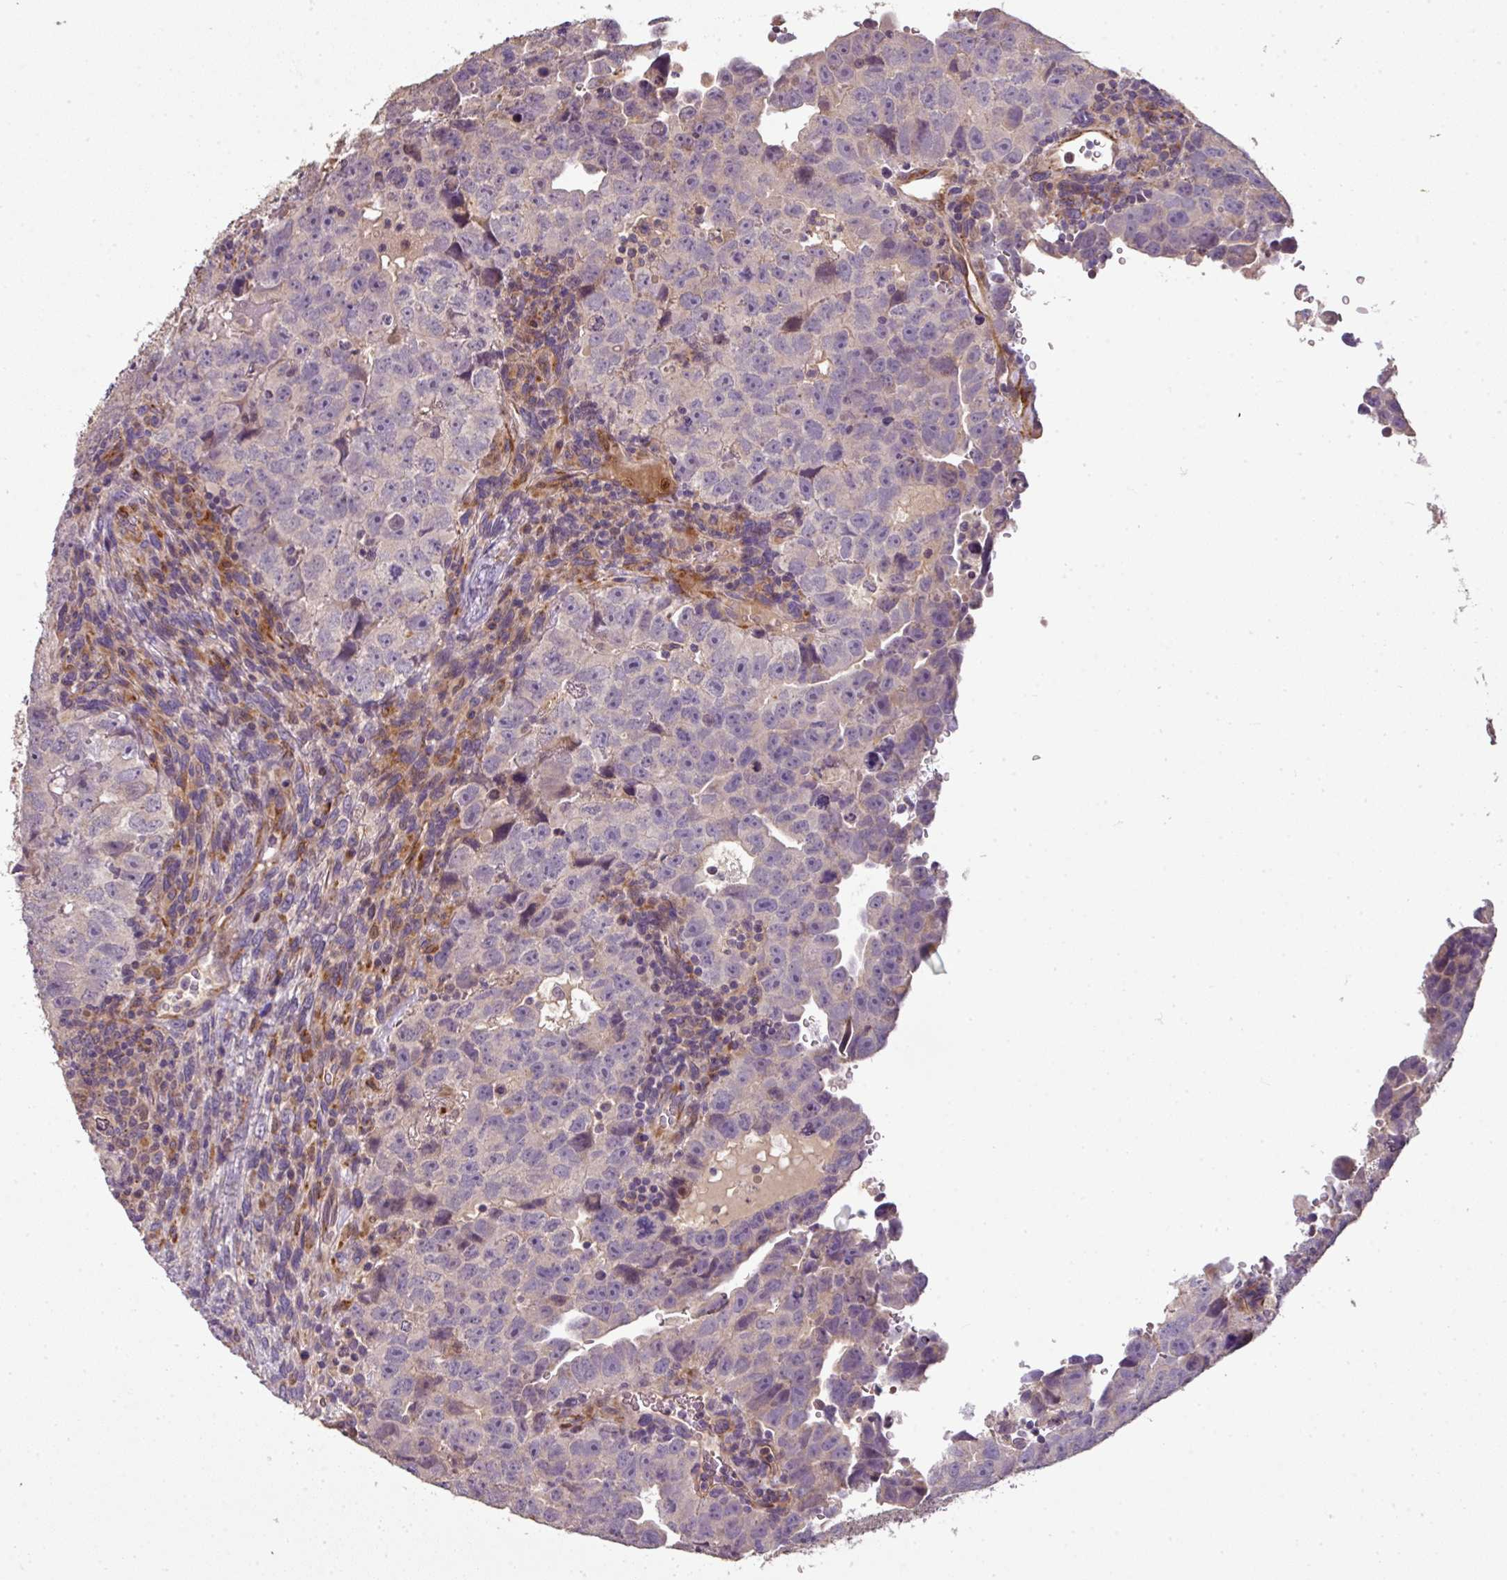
{"staining": {"intensity": "negative", "quantity": "none", "location": "none"}, "tissue": "testis cancer", "cell_type": "Tumor cells", "image_type": "cancer", "snomed": [{"axis": "morphology", "description": "Carcinoma, Embryonal, NOS"}, {"axis": "topography", "description": "Testis"}], "caption": "Immunohistochemistry (IHC) photomicrograph of testis cancer (embryonal carcinoma) stained for a protein (brown), which demonstrates no expression in tumor cells. Brightfield microscopy of IHC stained with DAB (3,3'-diaminobenzidine) (brown) and hematoxylin (blue), captured at high magnification.", "gene": "SPCS3", "patient": {"sex": "male", "age": 24}}